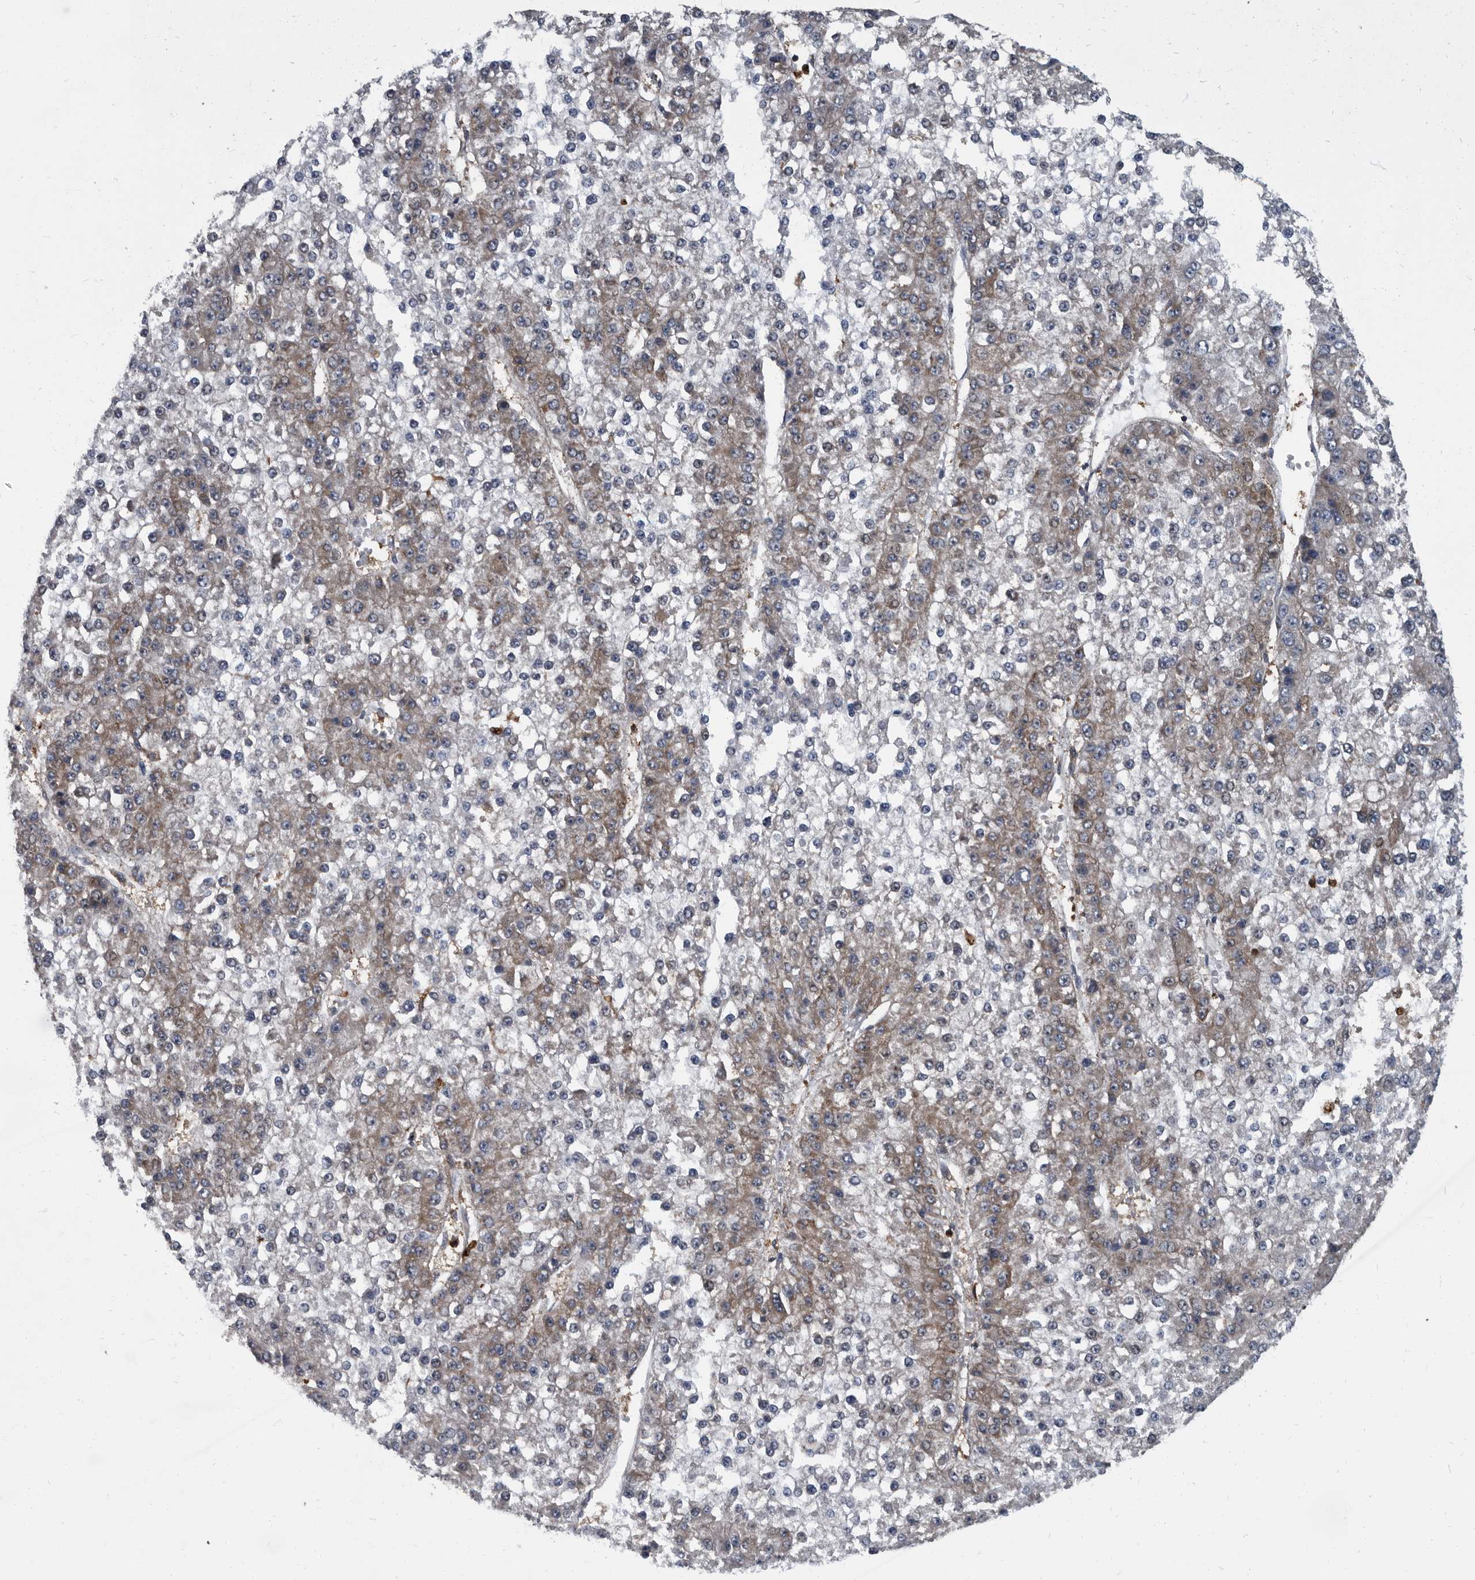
{"staining": {"intensity": "weak", "quantity": "25%-75%", "location": "cytoplasmic/membranous"}, "tissue": "liver cancer", "cell_type": "Tumor cells", "image_type": "cancer", "snomed": [{"axis": "morphology", "description": "Carcinoma, Hepatocellular, NOS"}, {"axis": "topography", "description": "Liver"}], "caption": "Approximately 25%-75% of tumor cells in human liver cancer (hepatocellular carcinoma) display weak cytoplasmic/membranous protein positivity as visualized by brown immunohistochemical staining.", "gene": "CDV3", "patient": {"sex": "female", "age": 73}}